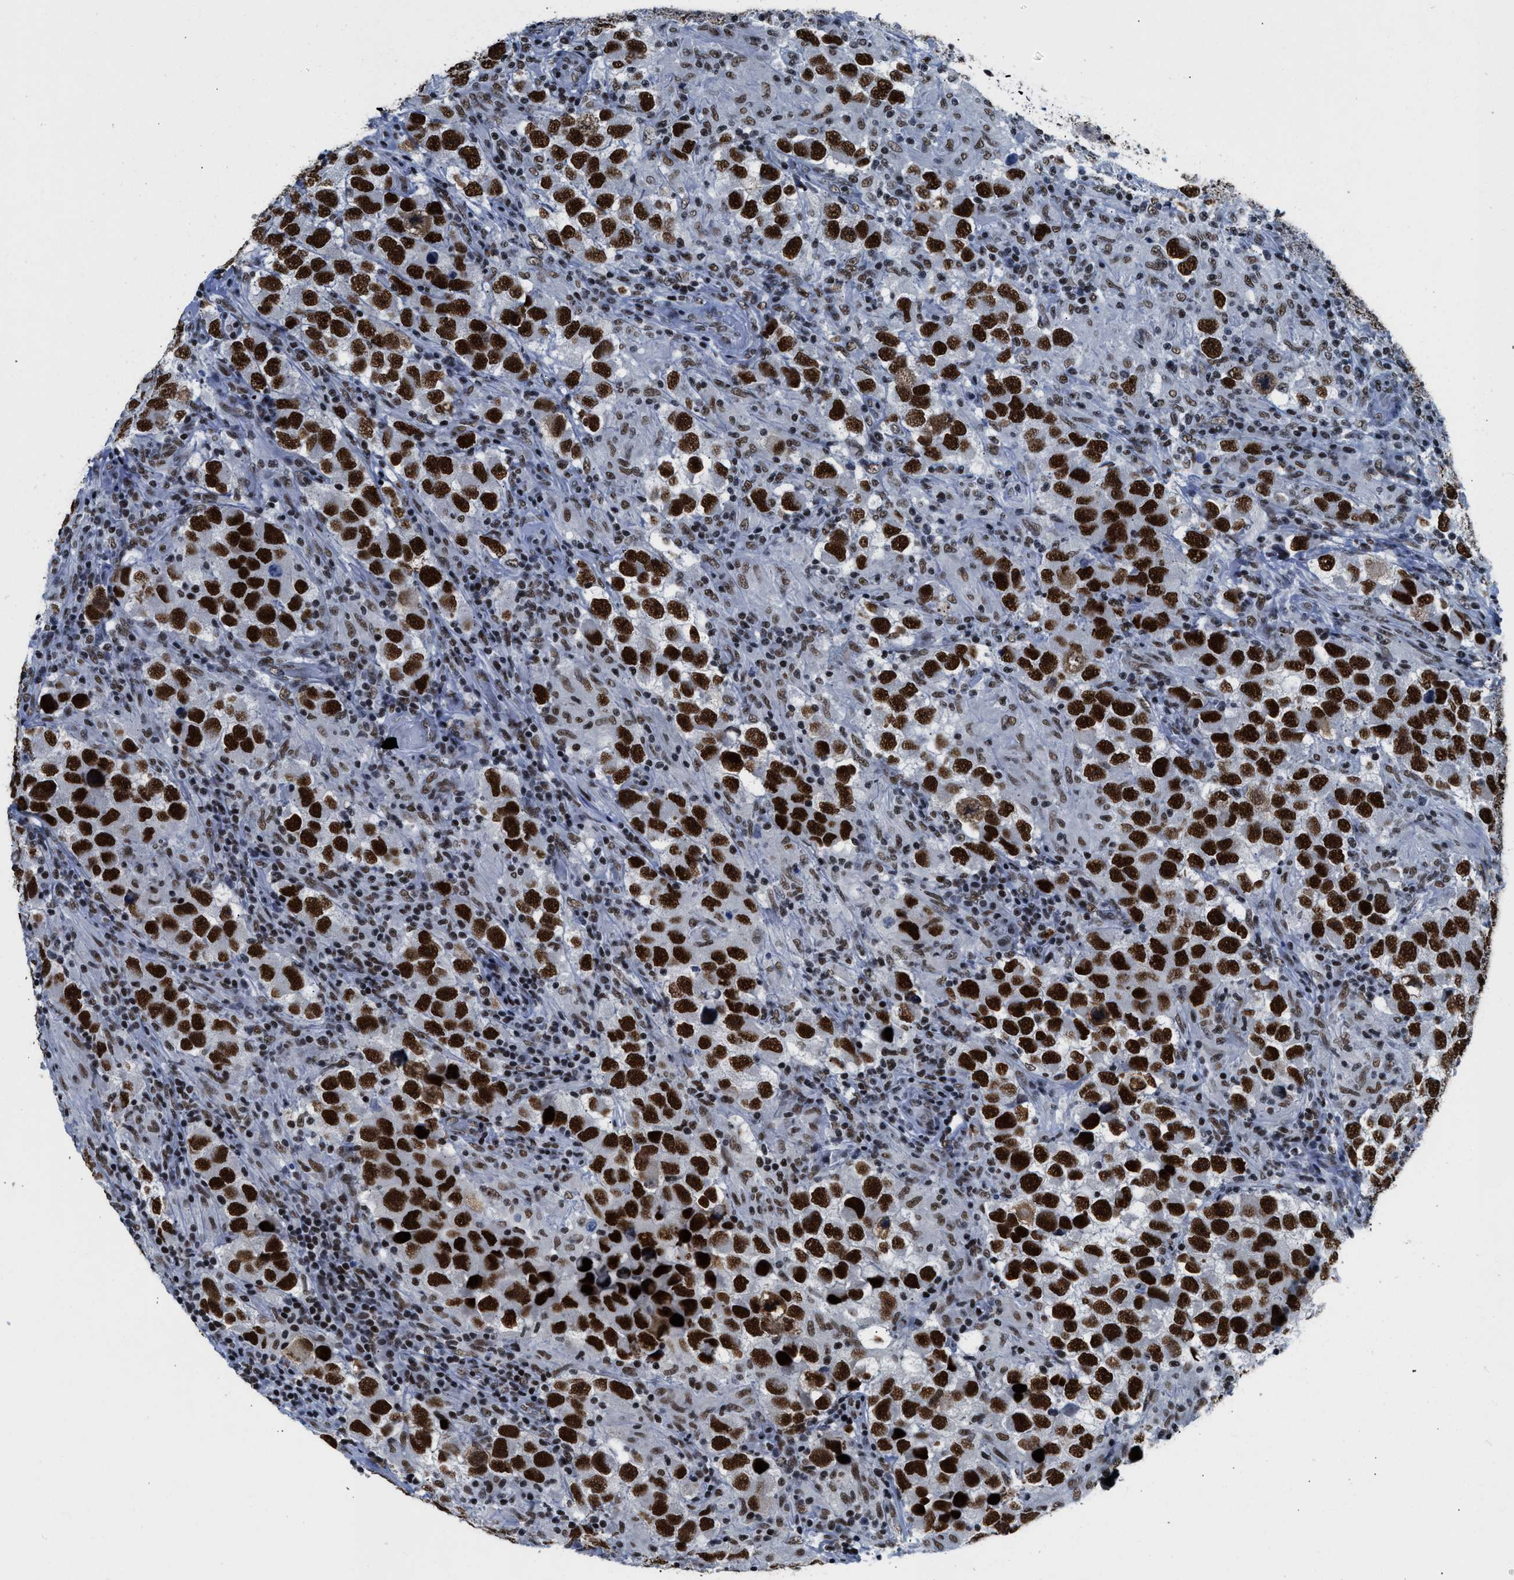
{"staining": {"intensity": "strong", "quantity": ">75%", "location": "nuclear"}, "tissue": "testis cancer", "cell_type": "Tumor cells", "image_type": "cancer", "snomed": [{"axis": "morphology", "description": "Carcinoma, Embryonal, NOS"}, {"axis": "topography", "description": "Testis"}], "caption": "Strong nuclear staining for a protein is appreciated in about >75% of tumor cells of testis cancer (embryonal carcinoma) using IHC.", "gene": "SCAF4", "patient": {"sex": "male", "age": 21}}